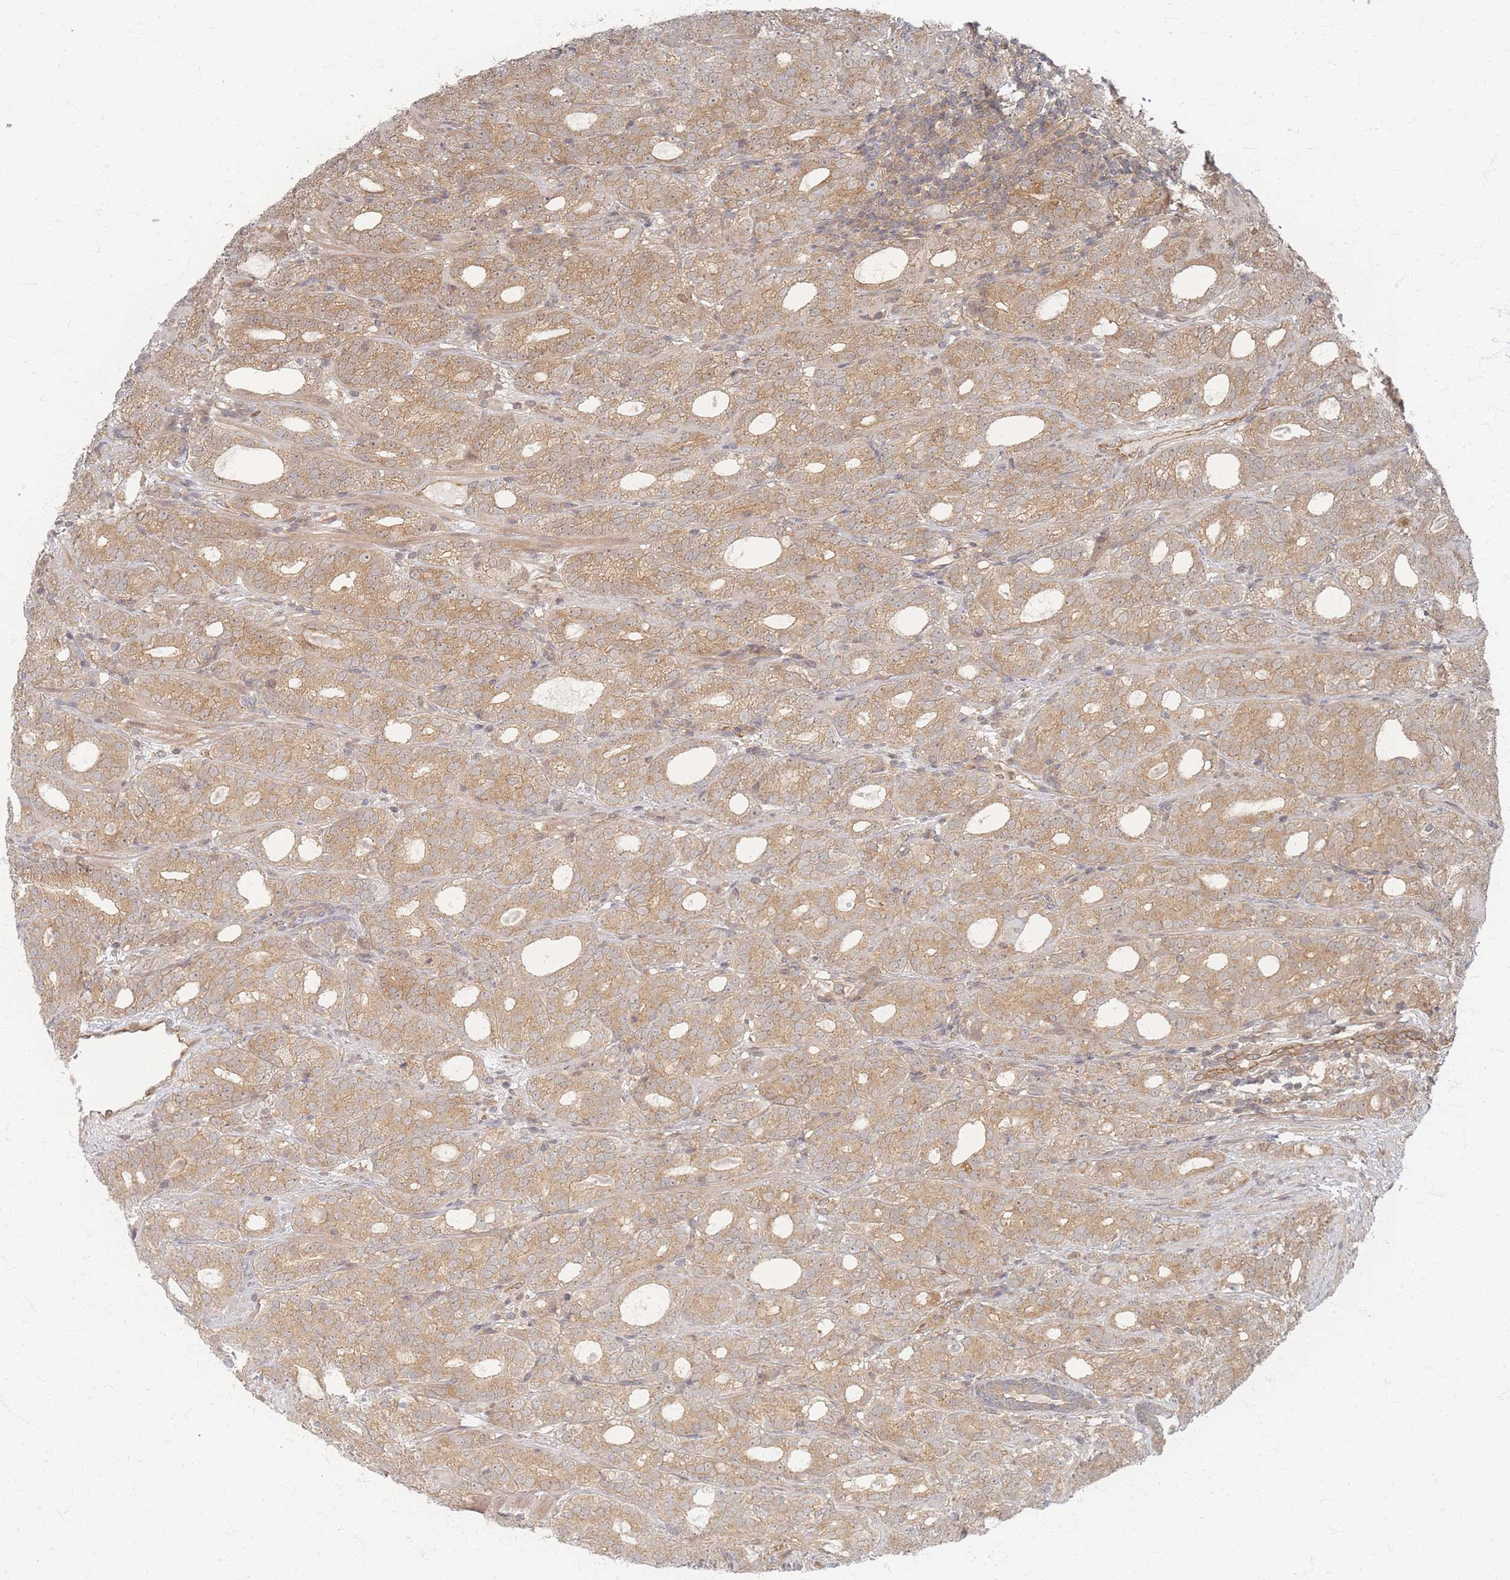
{"staining": {"intensity": "moderate", "quantity": ">75%", "location": "cytoplasmic/membranous"}, "tissue": "prostate cancer", "cell_type": "Tumor cells", "image_type": "cancer", "snomed": [{"axis": "morphology", "description": "Adenocarcinoma, High grade"}, {"axis": "topography", "description": "Prostate"}], "caption": "Prostate cancer (adenocarcinoma (high-grade)) stained with DAB (3,3'-diaminobenzidine) immunohistochemistry (IHC) reveals medium levels of moderate cytoplasmic/membranous expression in approximately >75% of tumor cells.", "gene": "PSMD9", "patient": {"sex": "male", "age": 64}}